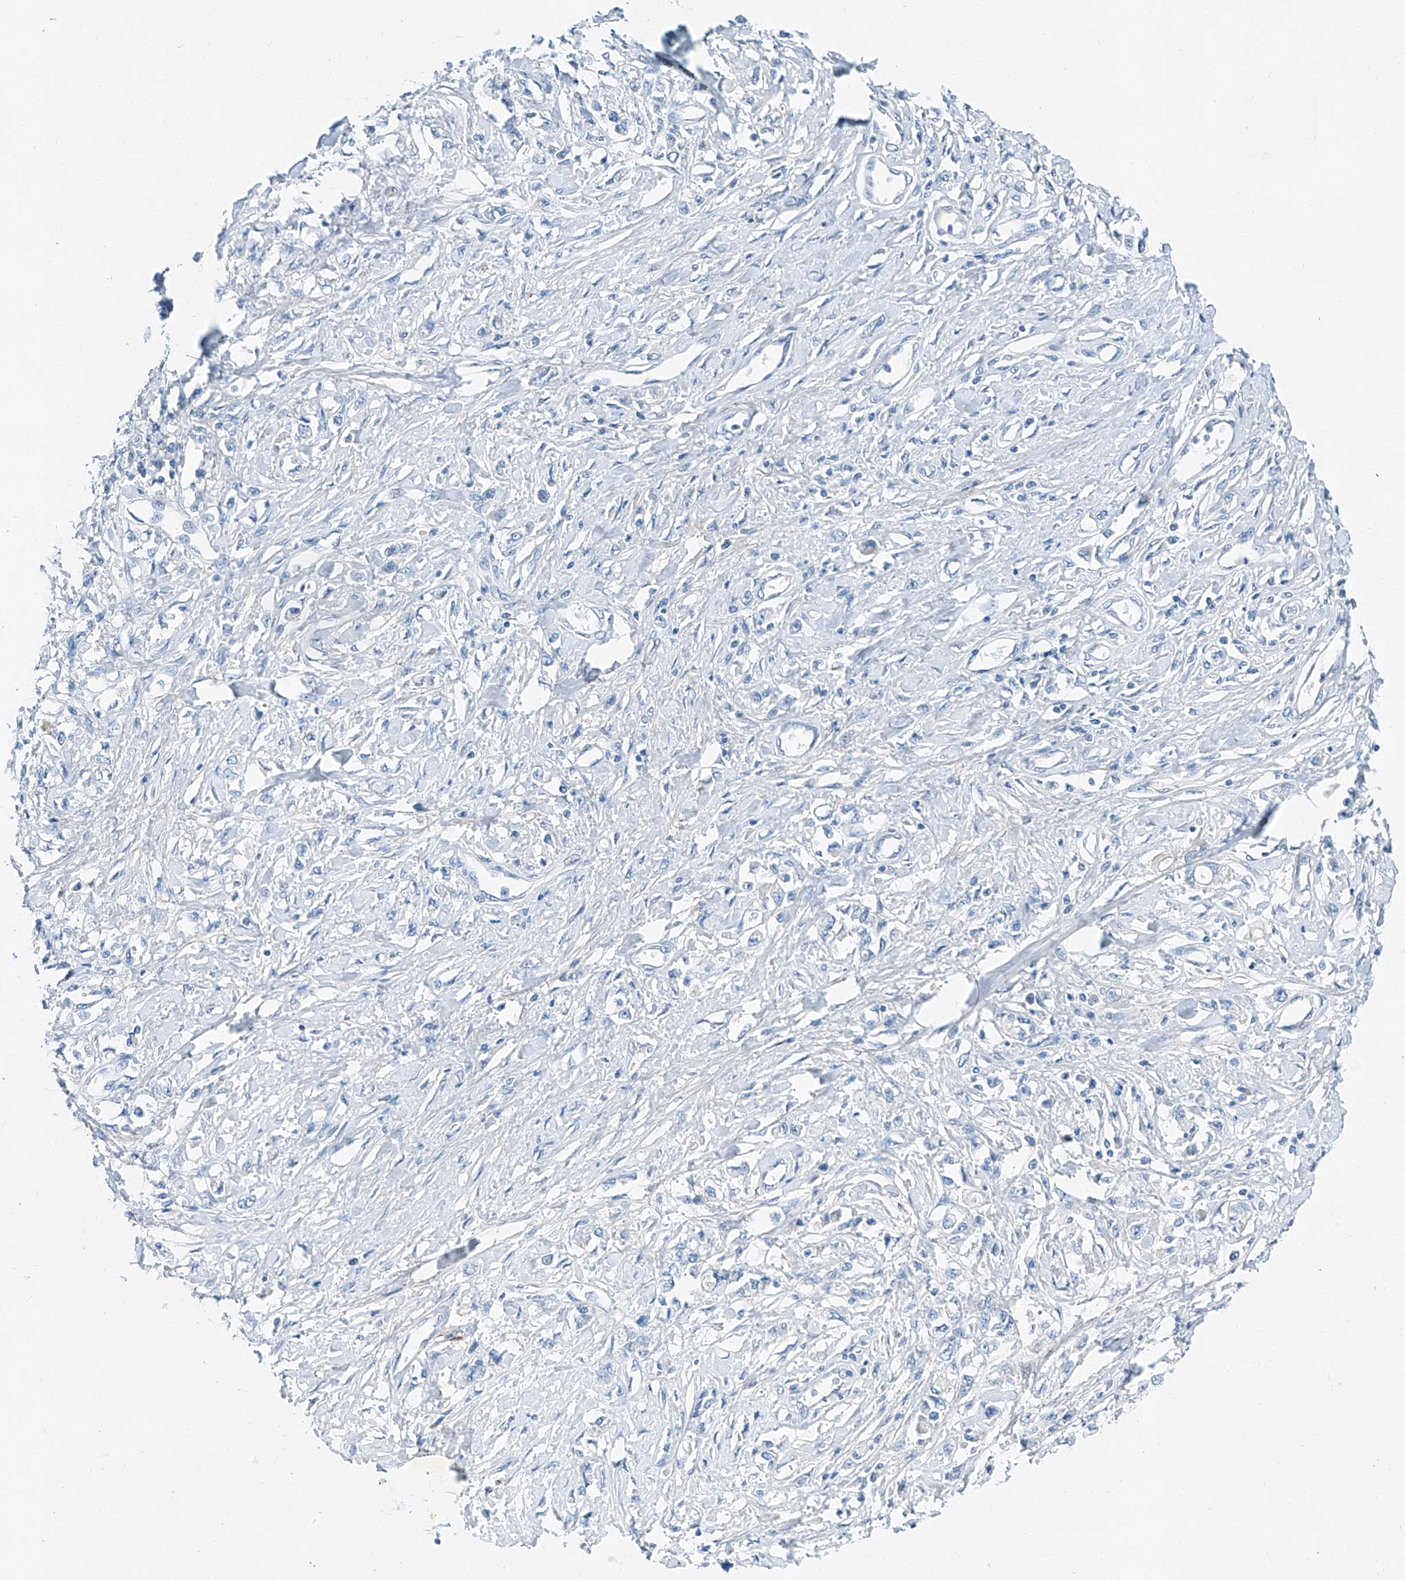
{"staining": {"intensity": "negative", "quantity": "none", "location": "none"}, "tissue": "stomach cancer", "cell_type": "Tumor cells", "image_type": "cancer", "snomed": [{"axis": "morphology", "description": "Adenocarcinoma, NOS"}, {"axis": "topography", "description": "Stomach"}], "caption": "IHC histopathology image of human adenocarcinoma (stomach) stained for a protein (brown), which displays no staining in tumor cells. (DAB immunohistochemistry (IHC), high magnification).", "gene": "MDGA1", "patient": {"sex": "female", "age": 76}}